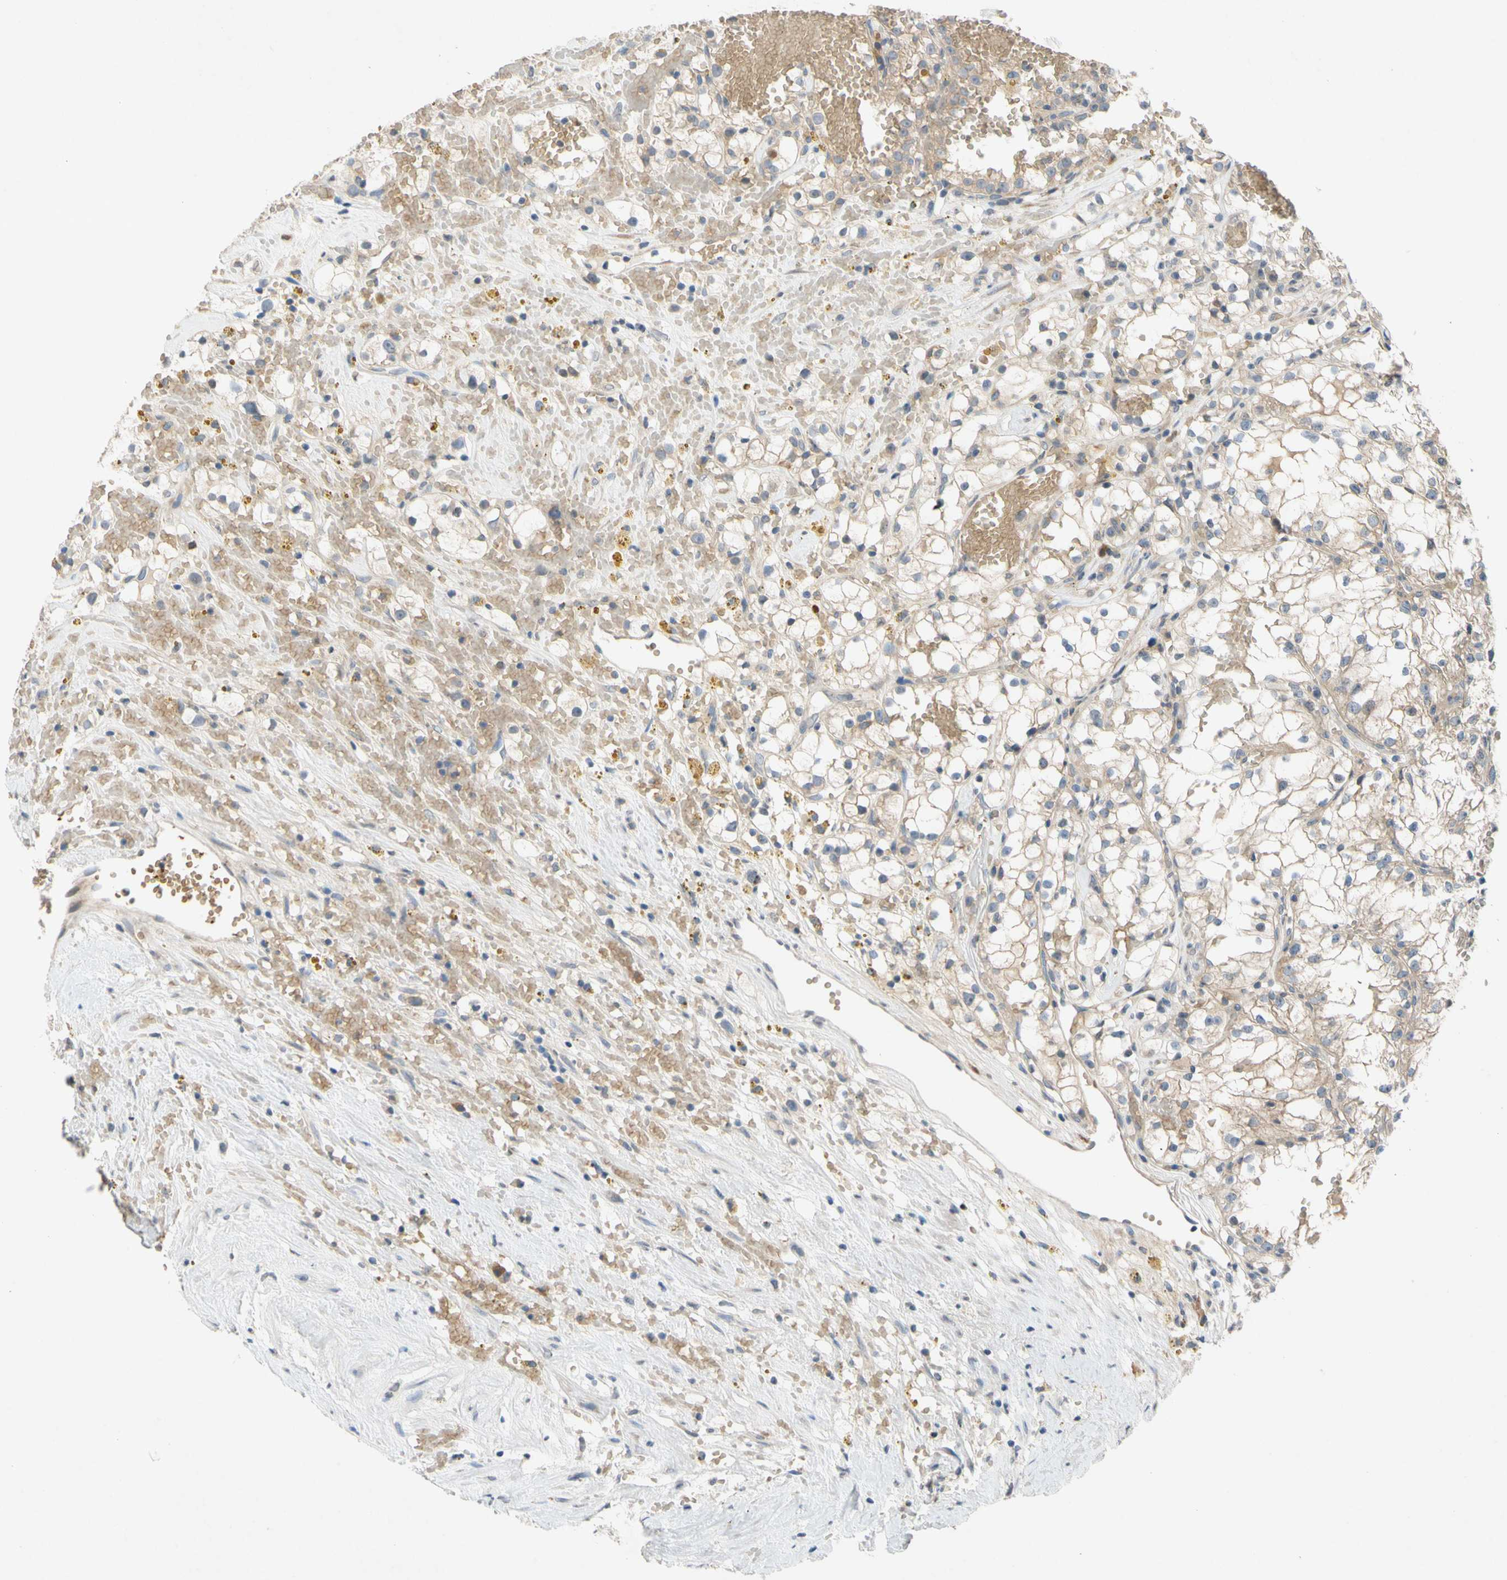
{"staining": {"intensity": "weak", "quantity": ">75%", "location": "cytoplasmic/membranous"}, "tissue": "renal cancer", "cell_type": "Tumor cells", "image_type": "cancer", "snomed": [{"axis": "morphology", "description": "Adenocarcinoma, NOS"}, {"axis": "topography", "description": "Kidney"}], "caption": "Protein staining of renal adenocarcinoma tissue exhibits weak cytoplasmic/membranous staining in approximately >75% of tumor cells.", "gene": "ADD2", "patient": {"sex": "male", "age": 56}}